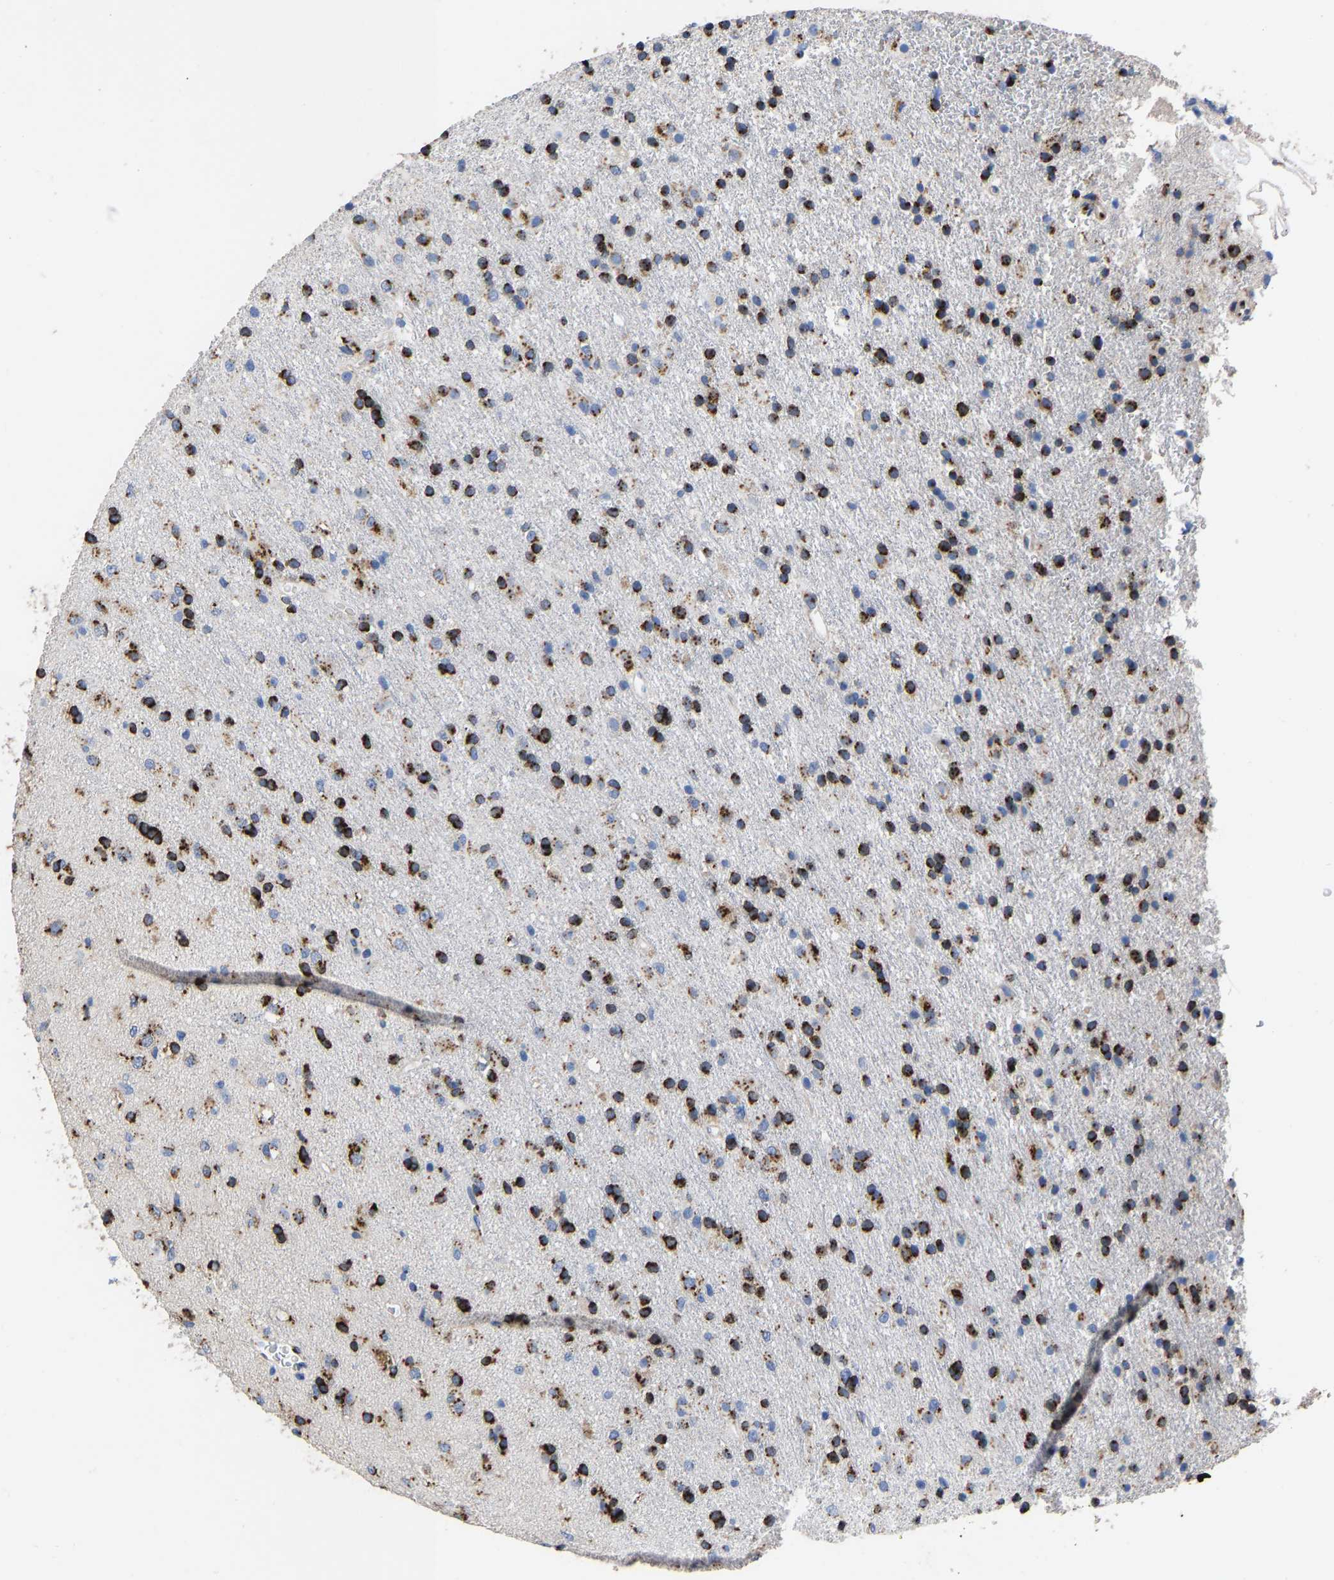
{"staining": {"intensity": "strong", "quantity": ">75%", "location": "cytoplasmic/membranous"}, "tissue": "glioma", "cell_type": "Tumor cells", "image_type": "cancer", "snomed": [{"axis": "morphology", "description": "Glioma, malignant, Low grade"}, {"axis": "topography", "description": "Brain"}], "caption": "Immunohistochemistry of human glioma demonstrates high levels of strong cytoplasmic/membranous staining in about >75% of tumor cells.", "gene": "TMEM87A", "patient": {"sex": "male", "age": 65}}